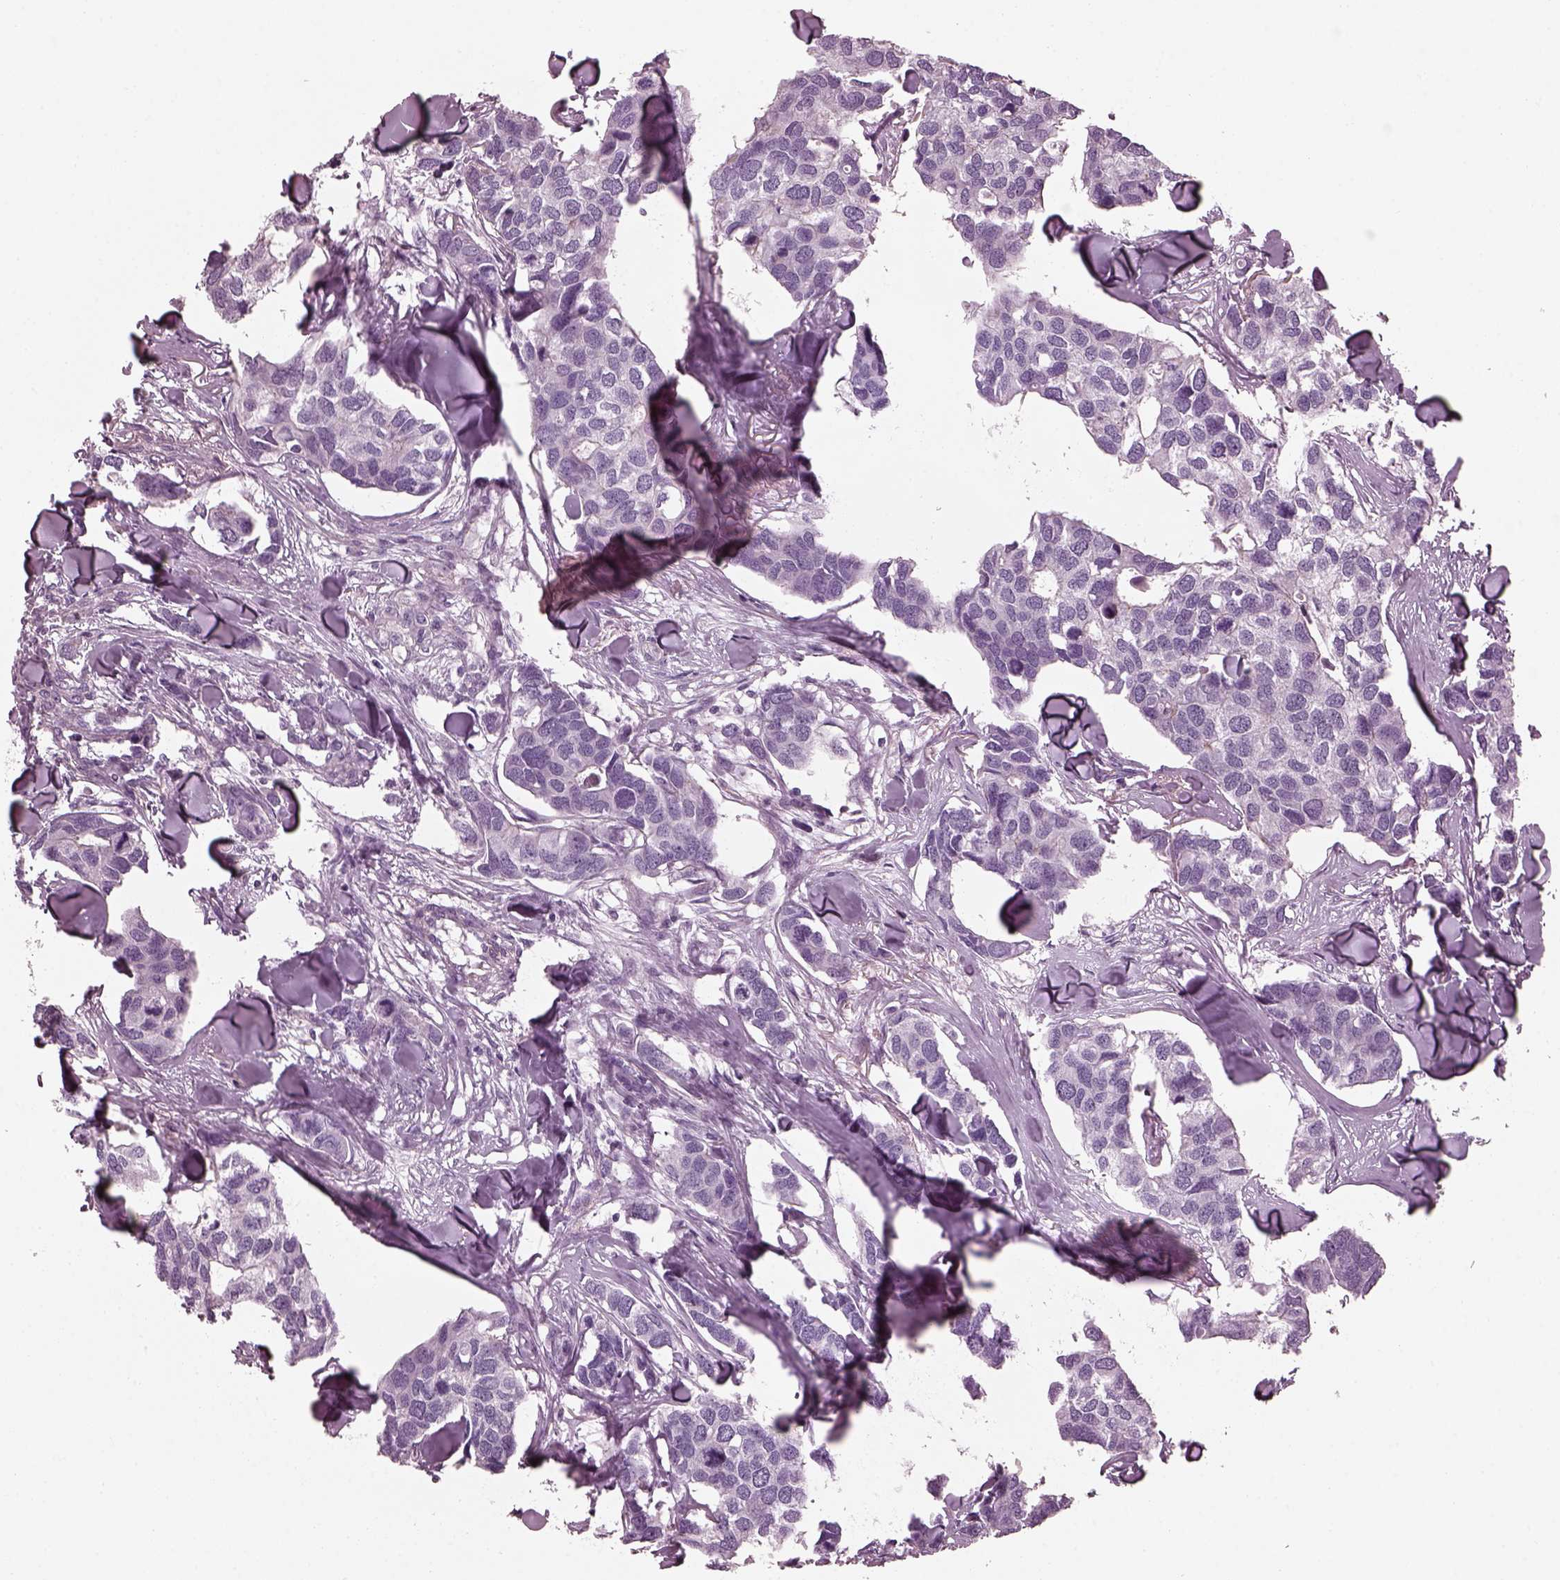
{"staining": {"intensity": "negative", "quantity": "none", "location": "none"}, "tissue": "breast cancer", "cell_type": "Tumor cells", "image_type": "cancer", "snomed": [{"axis": "morphology", "description": "Duct carcinoma"}, {"axis": "topography", "description": "Breast"}], "caption": "Immunohistochemistry (IHC) photomicrograph of breast infiltrating ductal carcinoma stained for a protein (brown), which demonstrates no positivity in tumor cells. (DAB (3,3'-diaminobenzidine) IHC, high magnification).", "gene": "BFSP1", "patient": {"sex": "female", "age": 83}}